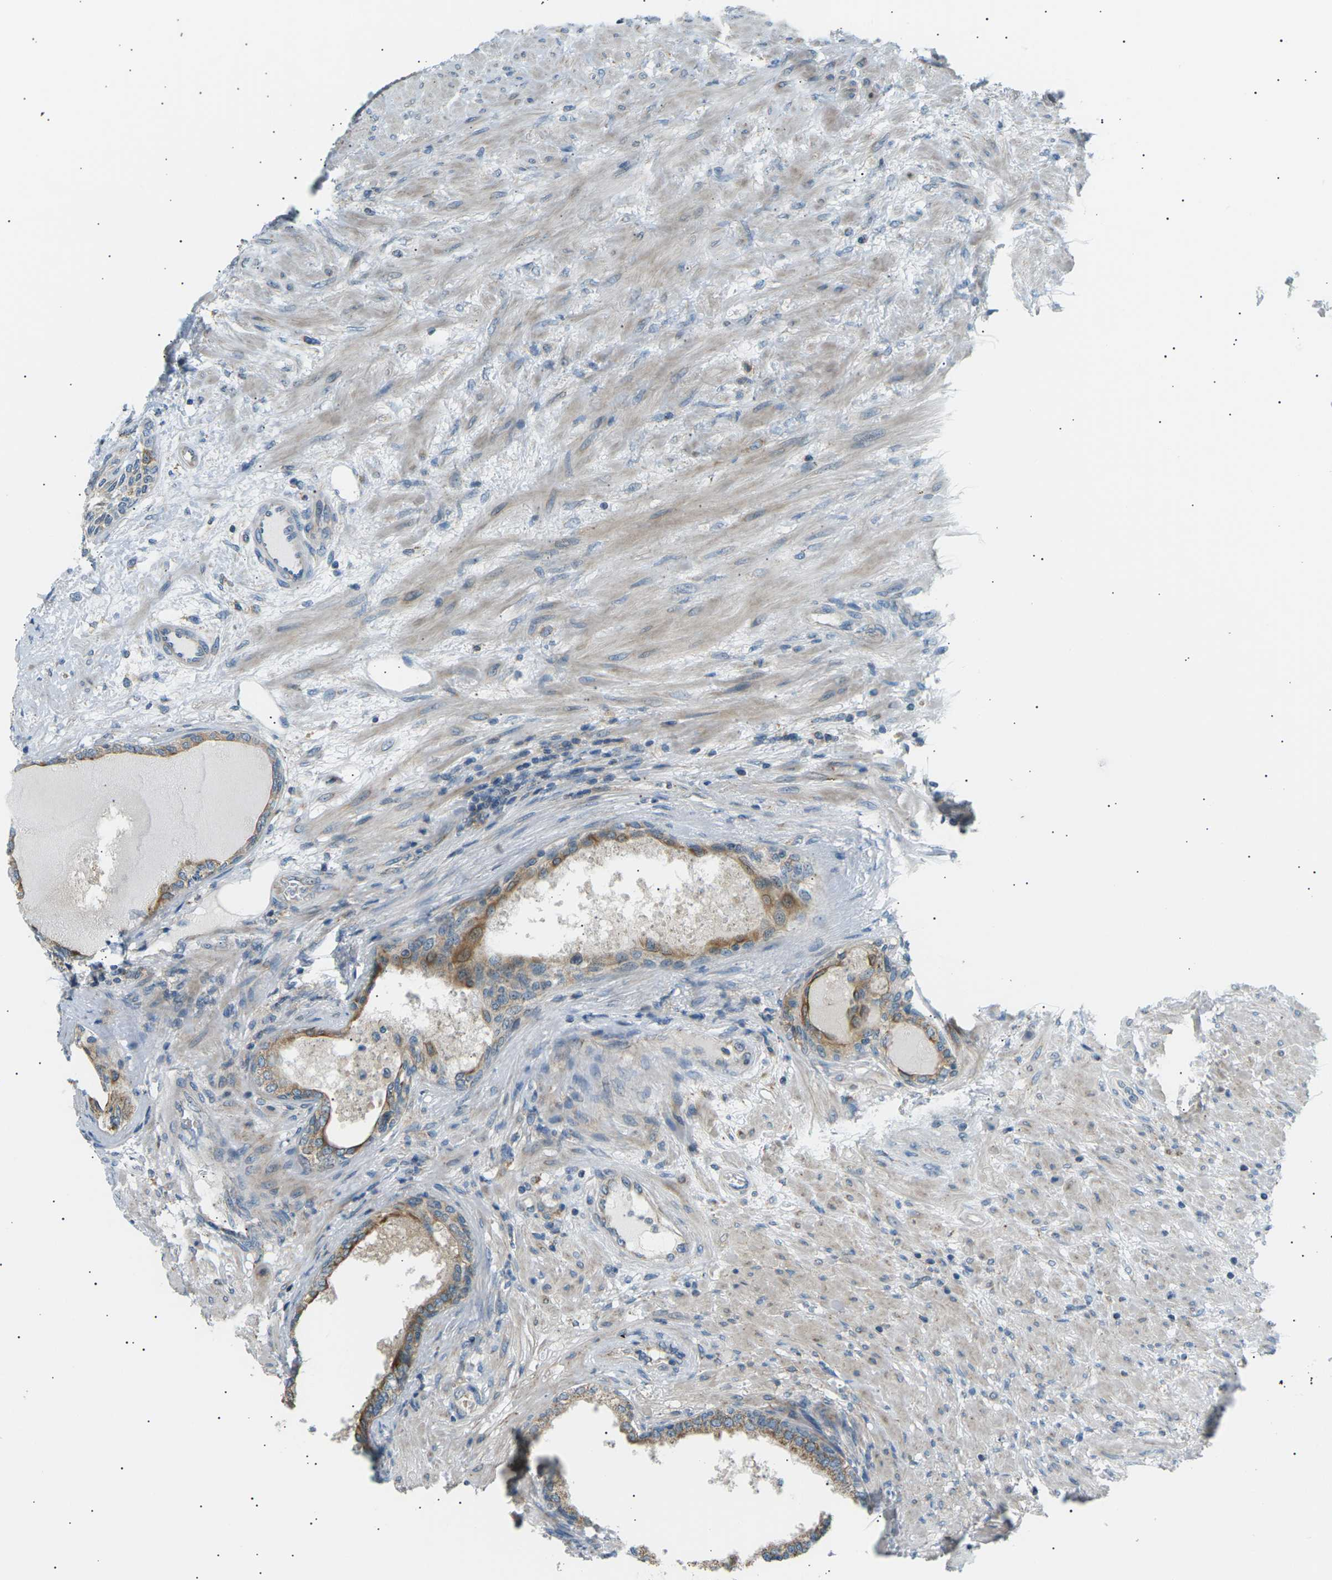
{"staining": {"intensity": "moderate", "quantity": ">75%", "location": "cytoplasmic/membranous"}, "tissue": "prostate", "cell_type": "Glandular cells", "image_type": "normal", "snomed": [{"axis": "morphology", "description": "Normal tissue, NOS"}, {"axis": "topography", "description": "Prostate"}], "caption": "High-power microscopy captured an IHC micrograph of benign prostate, revealing moderate cytoplasmic/membranous positivity in approximately >75% of glandular cells.", "gene": "TBC1D8", "patient": {"sex": "male", "age": 76}}